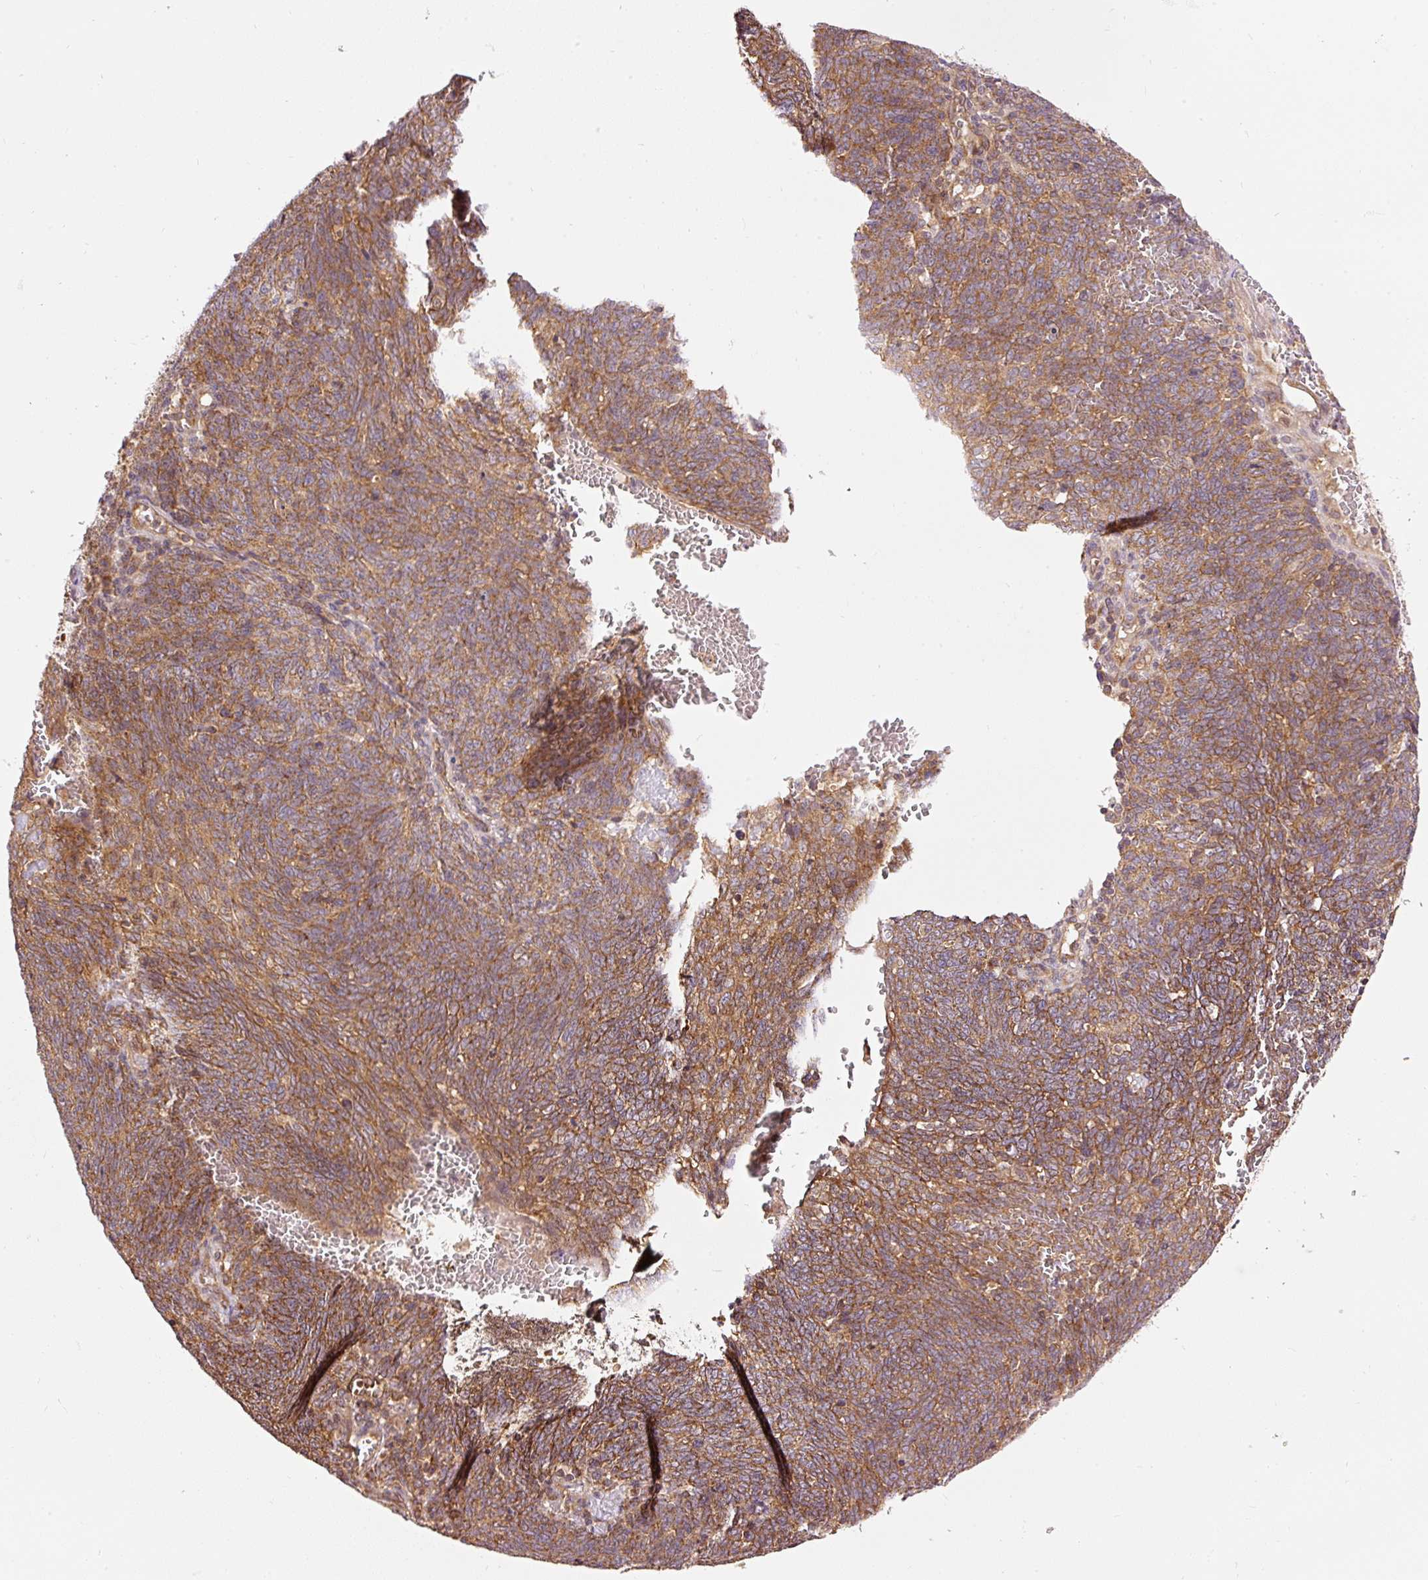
{"staining": {"intensity": "moderate", "quantity": ">75%", "location": "cytoplasmic/membranous"}, "tissue": "lung cancer", "cell_type": "Tumor cells", "image_type": "cancer", "snomed": [{"axis": "morphology", "description": "Squamous cell carcinoma, NOS"}, {"axis": "topography", "description": "Lung"}], "caption": "This image exhibits IHC staining of lung cancer (squamous cell carcinoma), with medium moderate cytoplasmic/membranous staining in about >75% of tumor cells.", "gene": "ADCY4", "patient": {"sex": "female", "age": 72}}